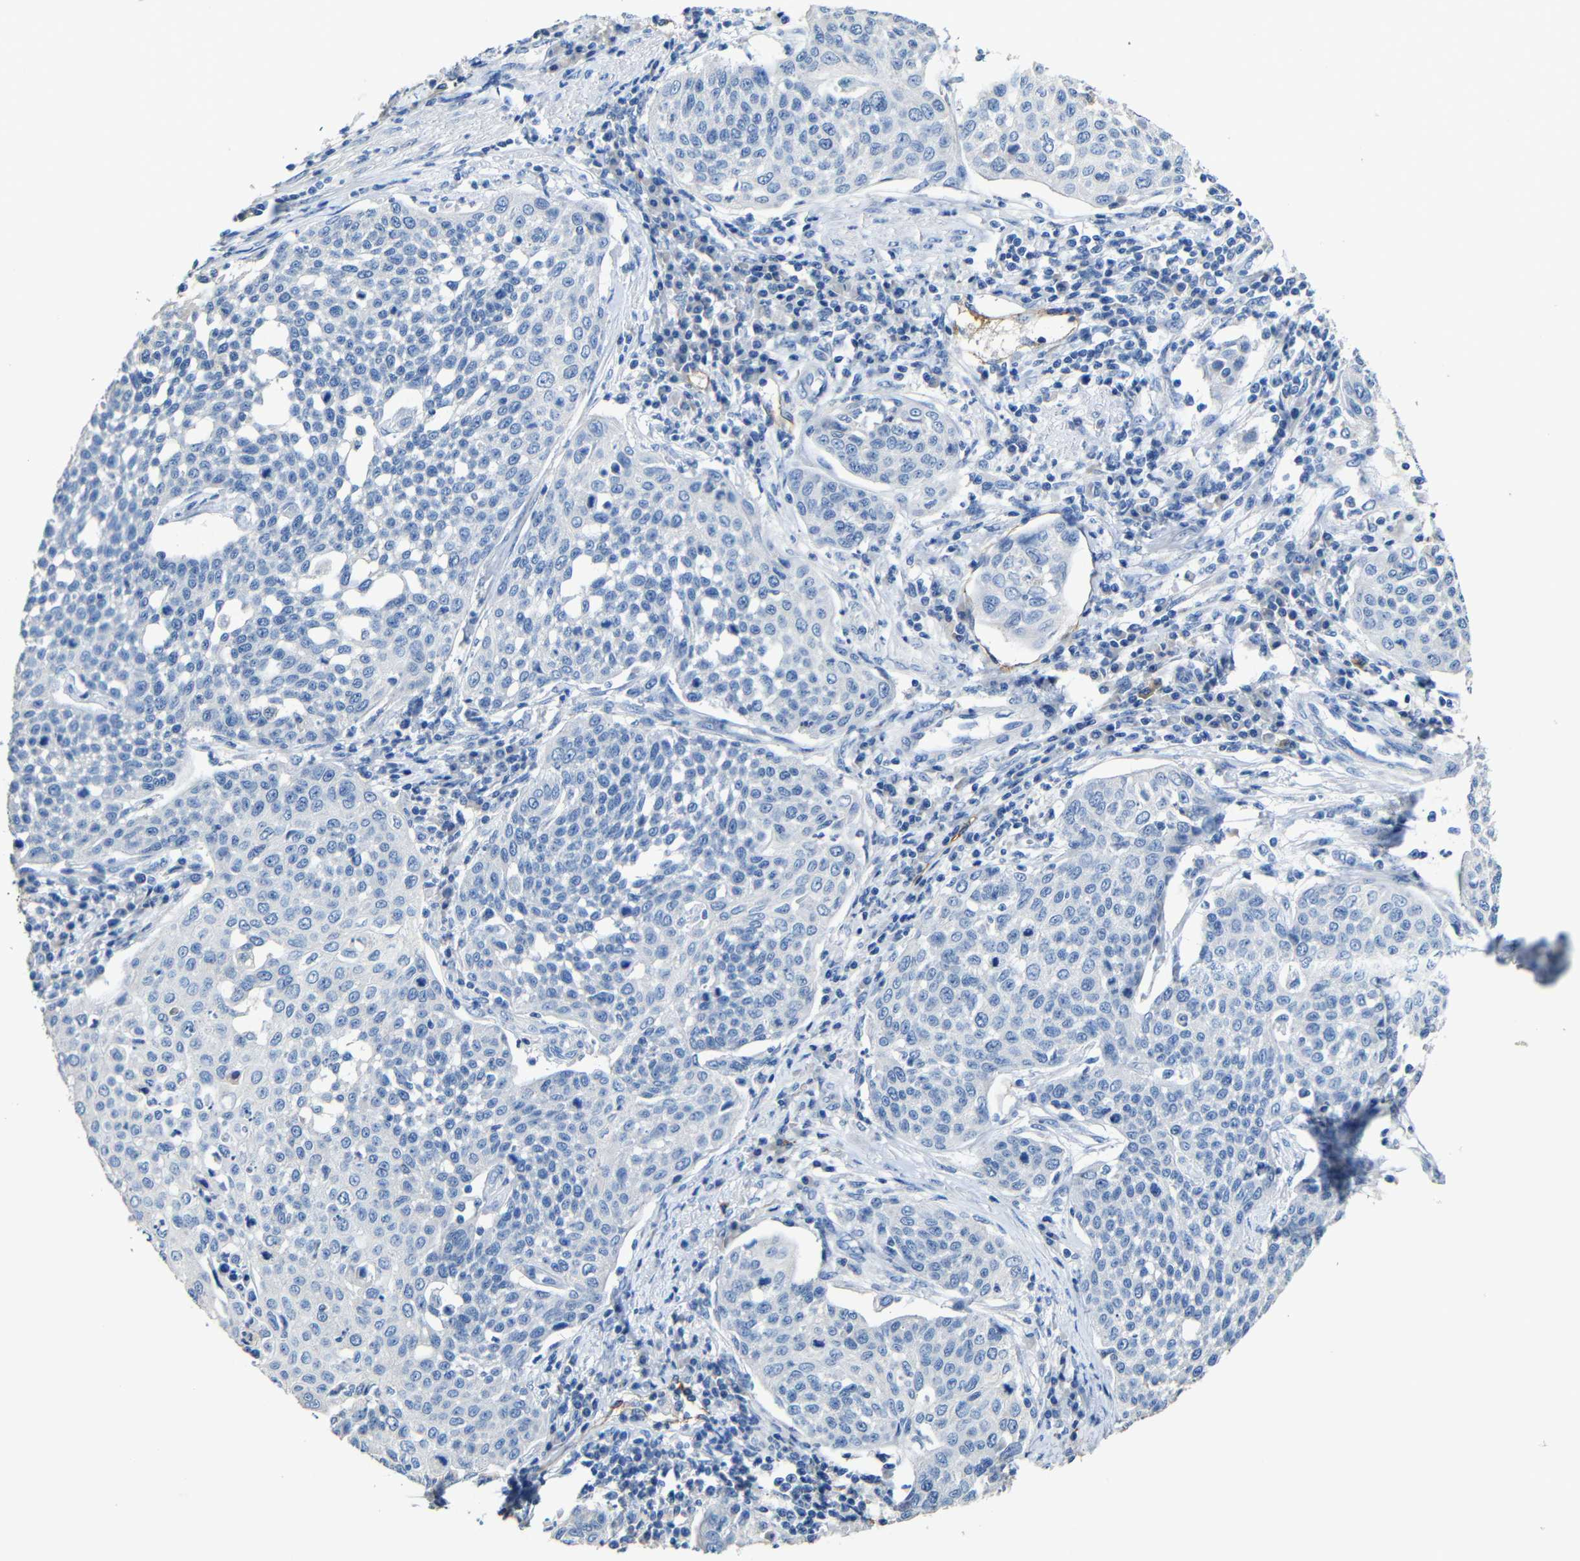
{"staining": {"intensity": "negative", "quantity": "none", "location": "none"}, "tissue": "cervical cancer", "cell_type": "Tumor cells", "image_type": "cancer", "snomed": [{"axis": "morphology", "description": "Squamous cell carcinoma, NOS"}, {"axis": "topography", "description": "Cervix"}], "caption": "This is an immunohistochemistry histopathology image of cervical squamous cell carcinoma. There is no positivity in tumor cells.", "gene": "ACKR2", "patient": {"sex": "female", "age": 34}}